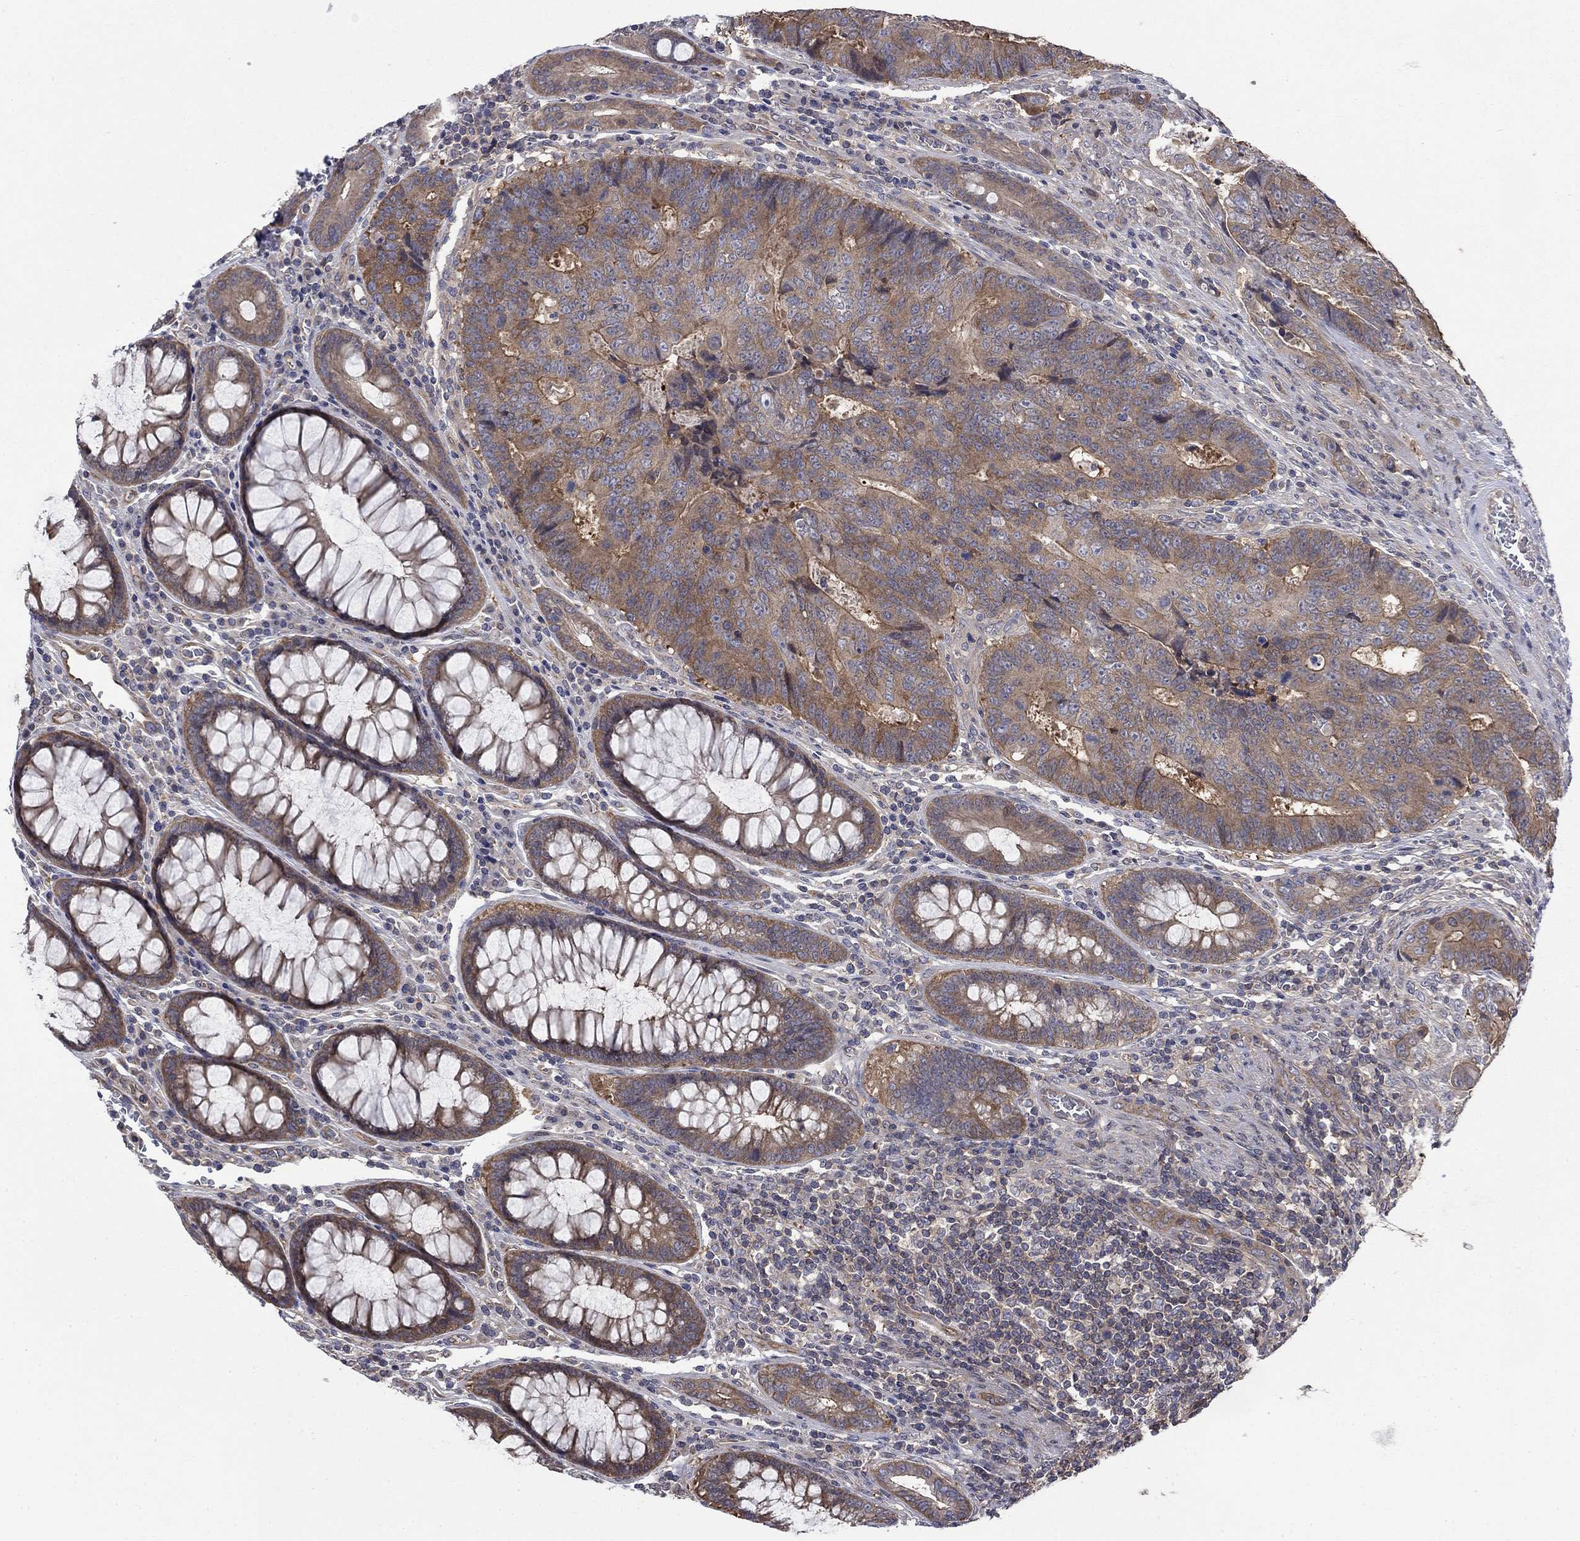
{"staining": {"intensity": "moderate", "quantity": ">75%", "location": "cytoplasmic/membranous"}, "tissue": "colorectal cancer", "cell_type": "Tumor cells", "image_type": "cancer", "snomed": [{"axis": "morphology", "description": "Adenocarcinoma, NOS"}, {"axis": "topography", "description": "Colon"}], "caption": "Human colorectal cancer (adenocarcinoma) stained for a protein (brown) shows moderate cytoplasmic/membranous positive positivity in about >75% of tumor cells.", "gene": "PDZD2", "patient": {"sex": "female", "age": 48}}